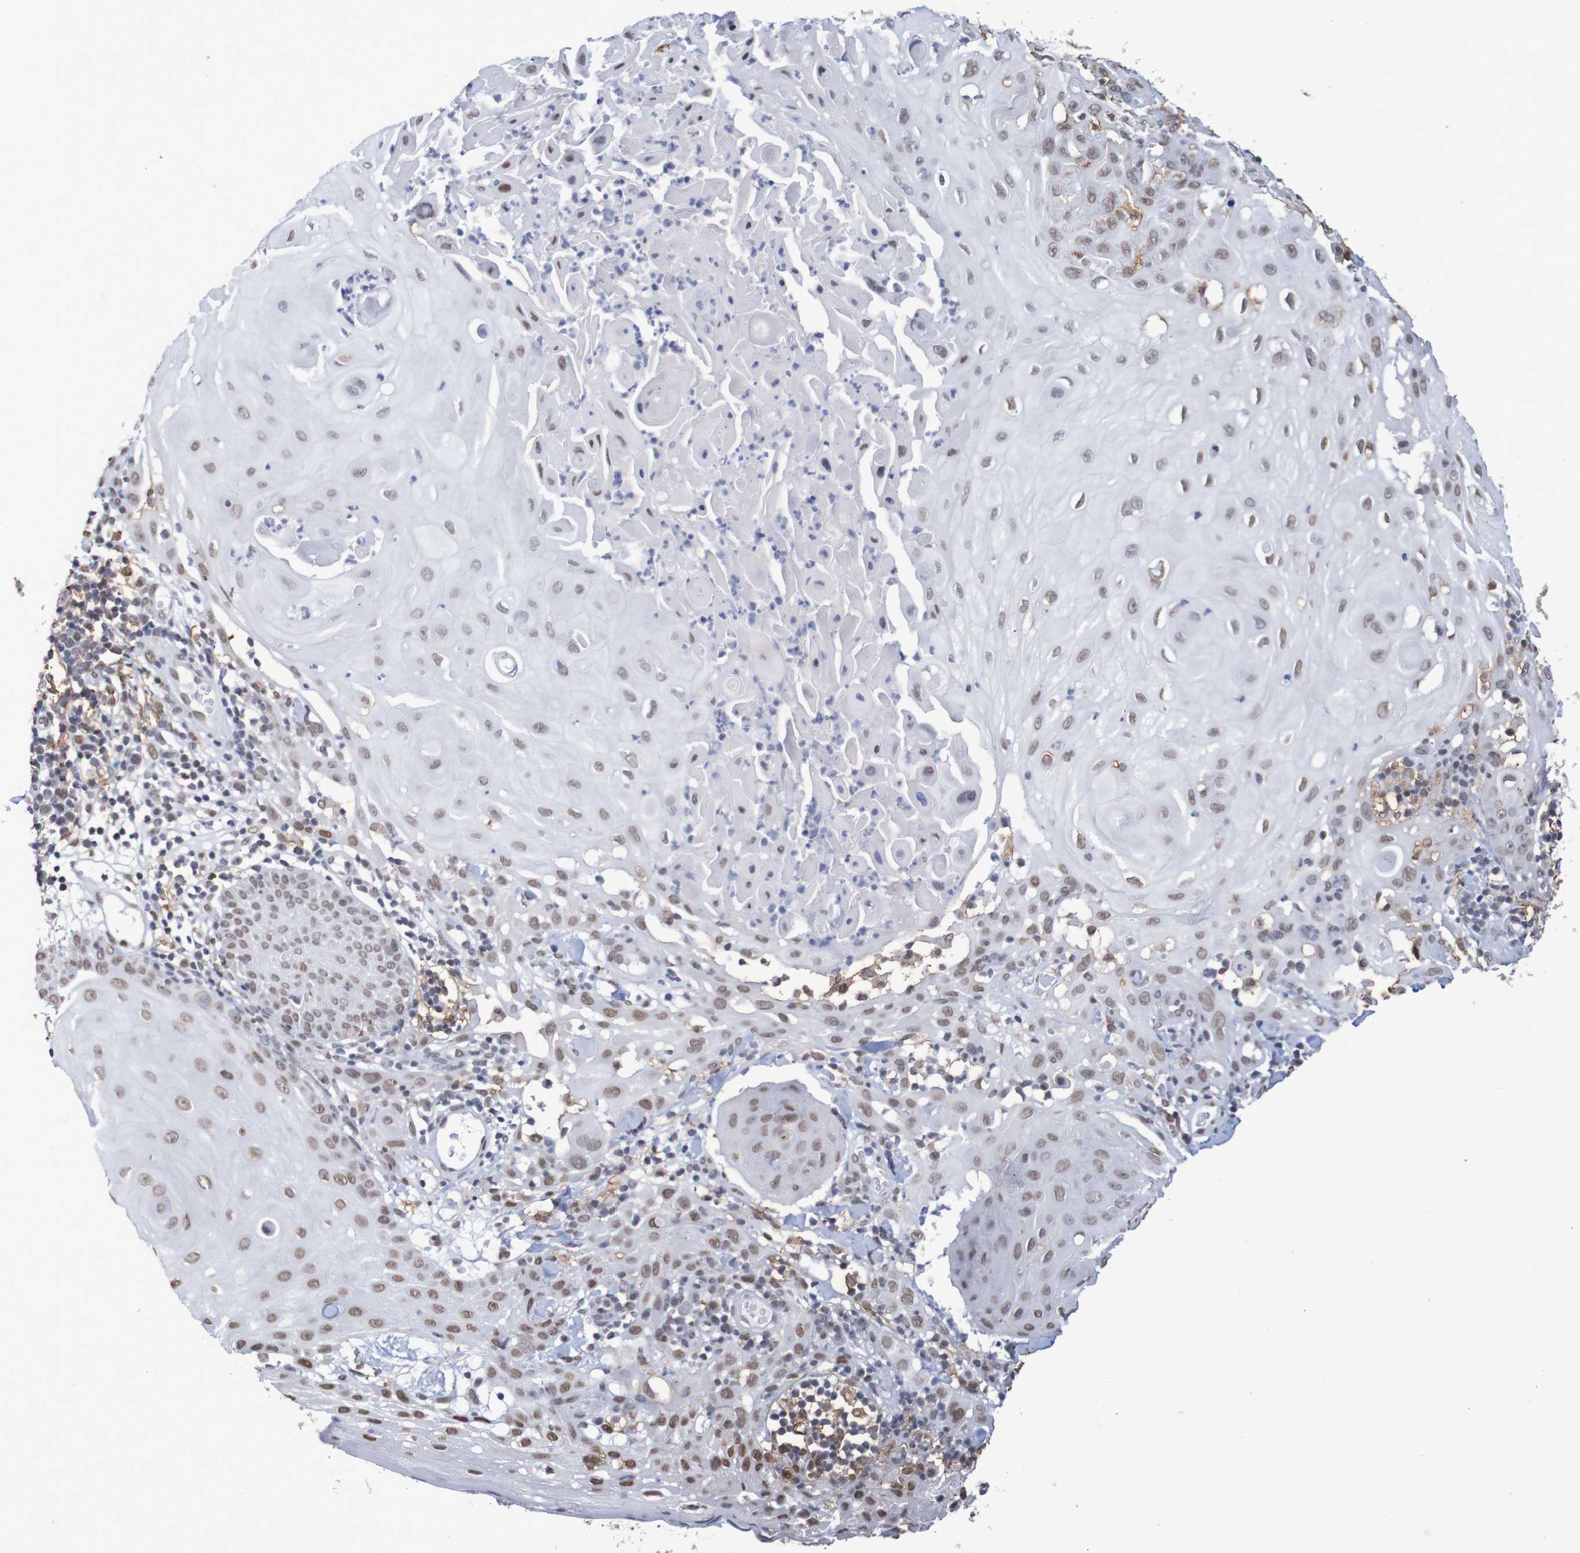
{"staining": {"intensity": "moderate", "quantity": ">75%", "location": "nuclear"}, "tissue": "skin cancer", "cell_type": "Tumor cells", "image_type": "cancer", "snomed": [{"axis": "morphology", "description": "Squamous cell carcinoma, NOS"}, {"axis": "topography", "description": "Skin"}], "caption": "Human skin cancer (squamous cell carcinoma) stained with a protein marker shows moderate staining in tumor cells.", "gene": "MRTFB", "patient": {"sex": "male", "age": 24}}